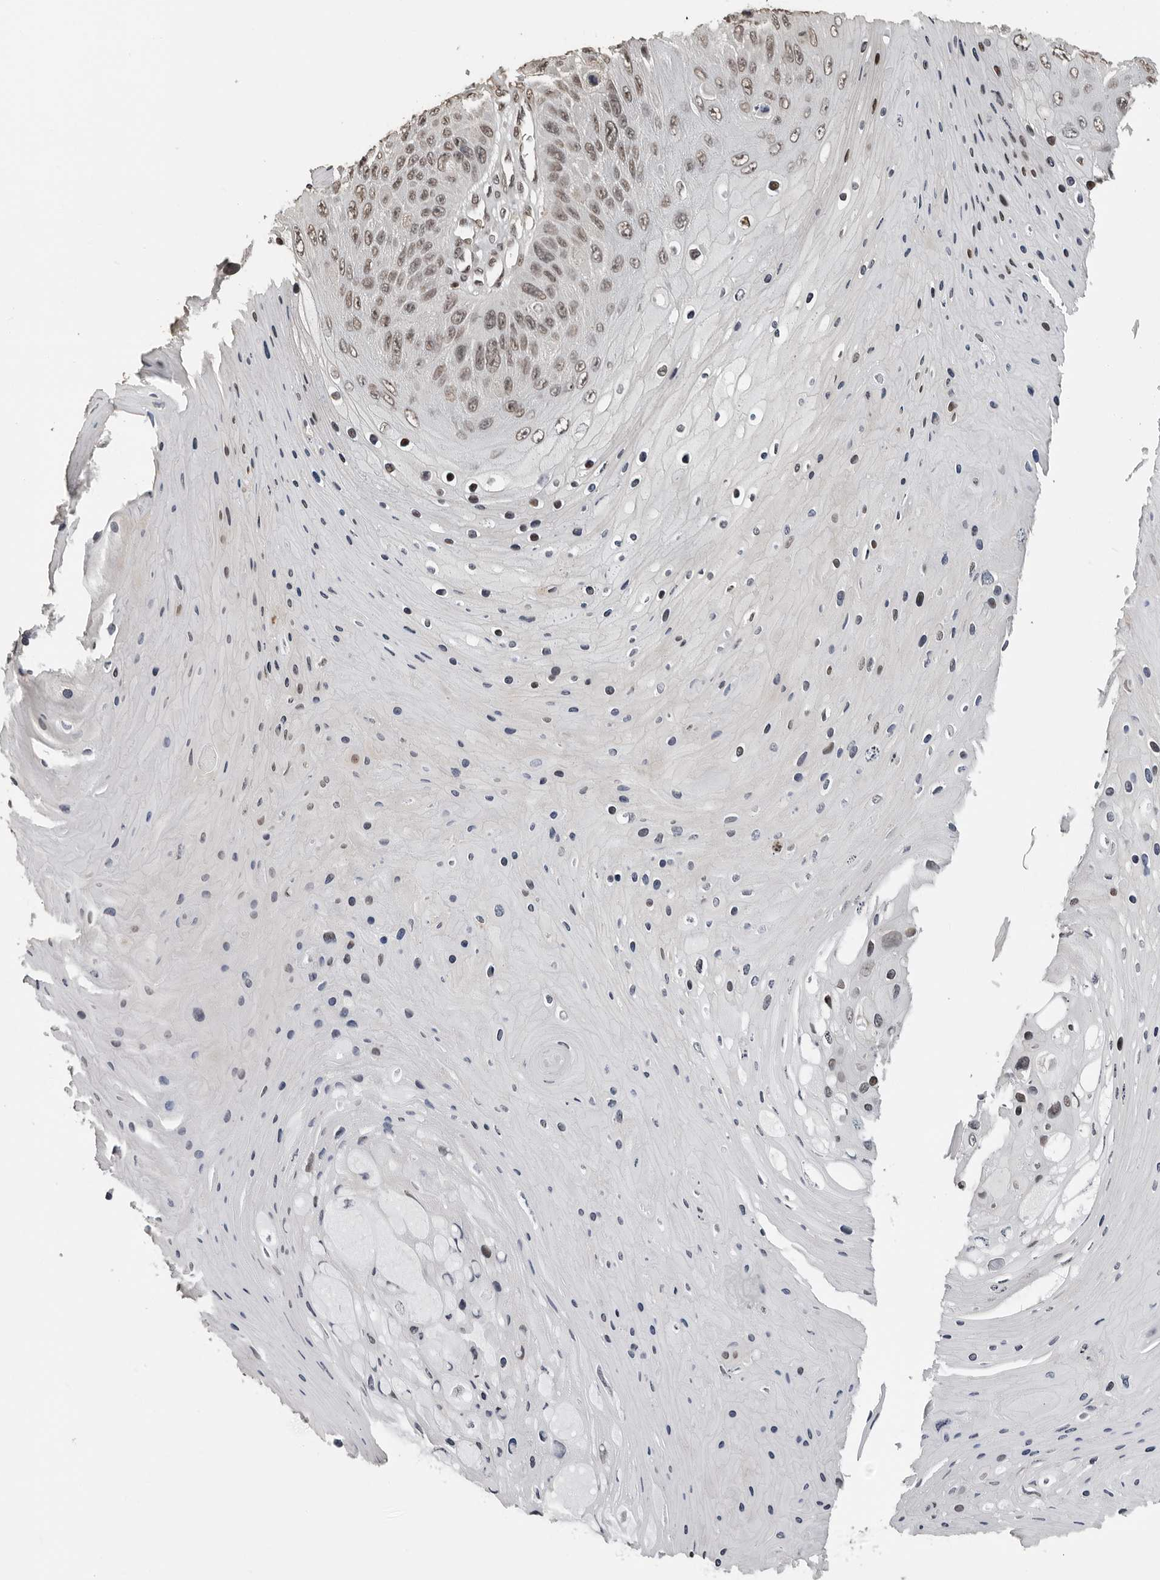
{"staining": {"intensity": "weak", "quantity": "25%-75%", "location": "nuclear"}, "tissue": "skin cancer", "cell_type": "Tumor cells", "image_type": "cancer", "snomed": [{"axis": "morphology", "description": "Squamous cell carcinoma, NOS"}, {"axis": "topography", "description": "Skin"}], "caption": "An IHC micrograph of tumor tissue is shown. Protein staining in brown shows weak nuclear positivity in skin cancer within tumor cells. The protein of interest is stained brown, and the nuclei are stained in blue (DAB IHC with brightfield microscopy, high magnification).", "gene": "ORC1", "patient": {"sex": "female", "age": 88}}